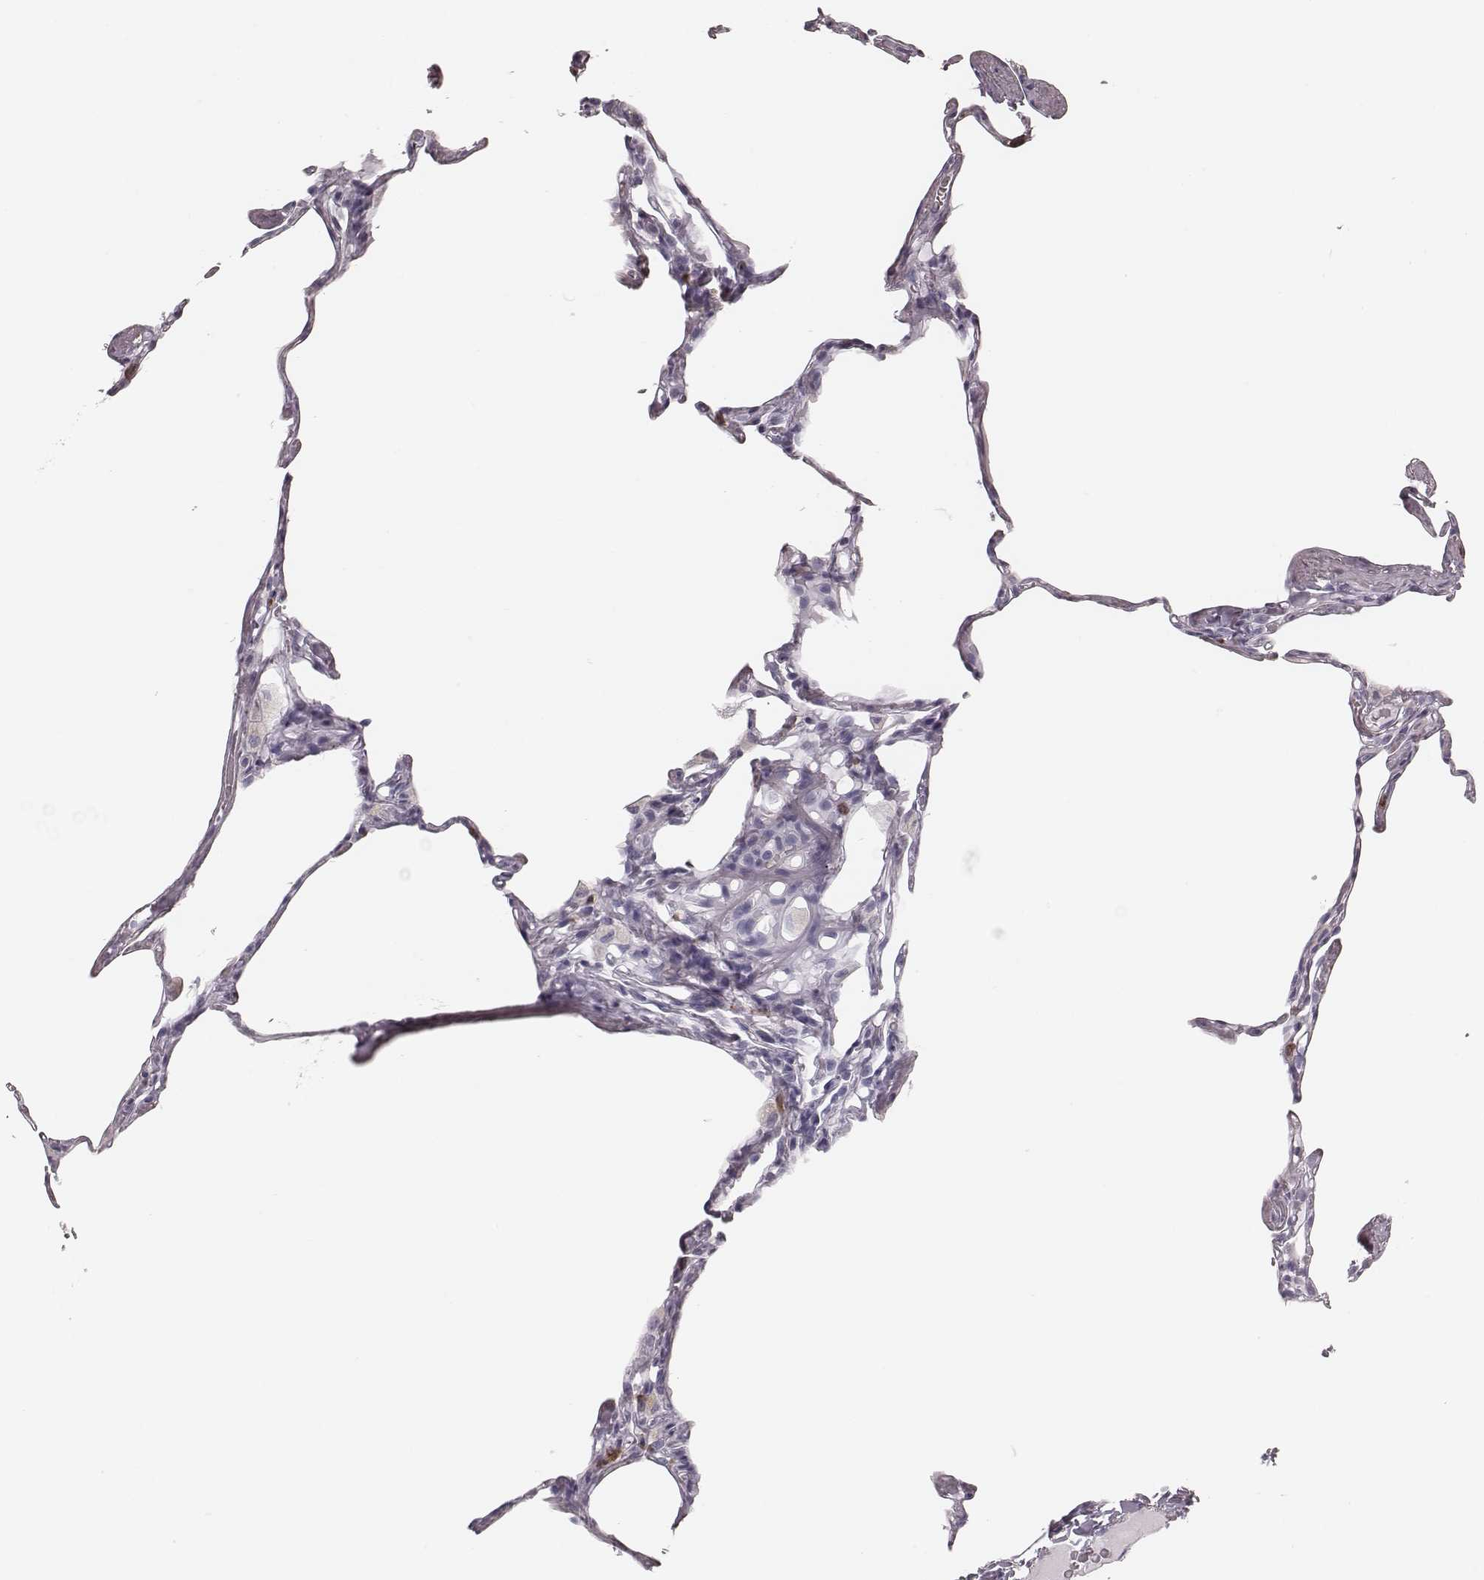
{"staining": {"intensity": "negative", "quantity": "none", "location": "none"}, "tissue": "lung", "cell_type": "Alveolar cells", "image_type": "normal", "snomed": [{"axis": "morphology", "description": "Normal tissue, NOS"}, {"axis": "topography", "description": "Lung"}], "caption": "DAB (3,3'-diaminobenzidine) immunohistochemical staining of benign human lung demonstrates no significant expression in alveolar cells.", "gene": "ELANE", "patient": {"sex": "male", "age": 65}}